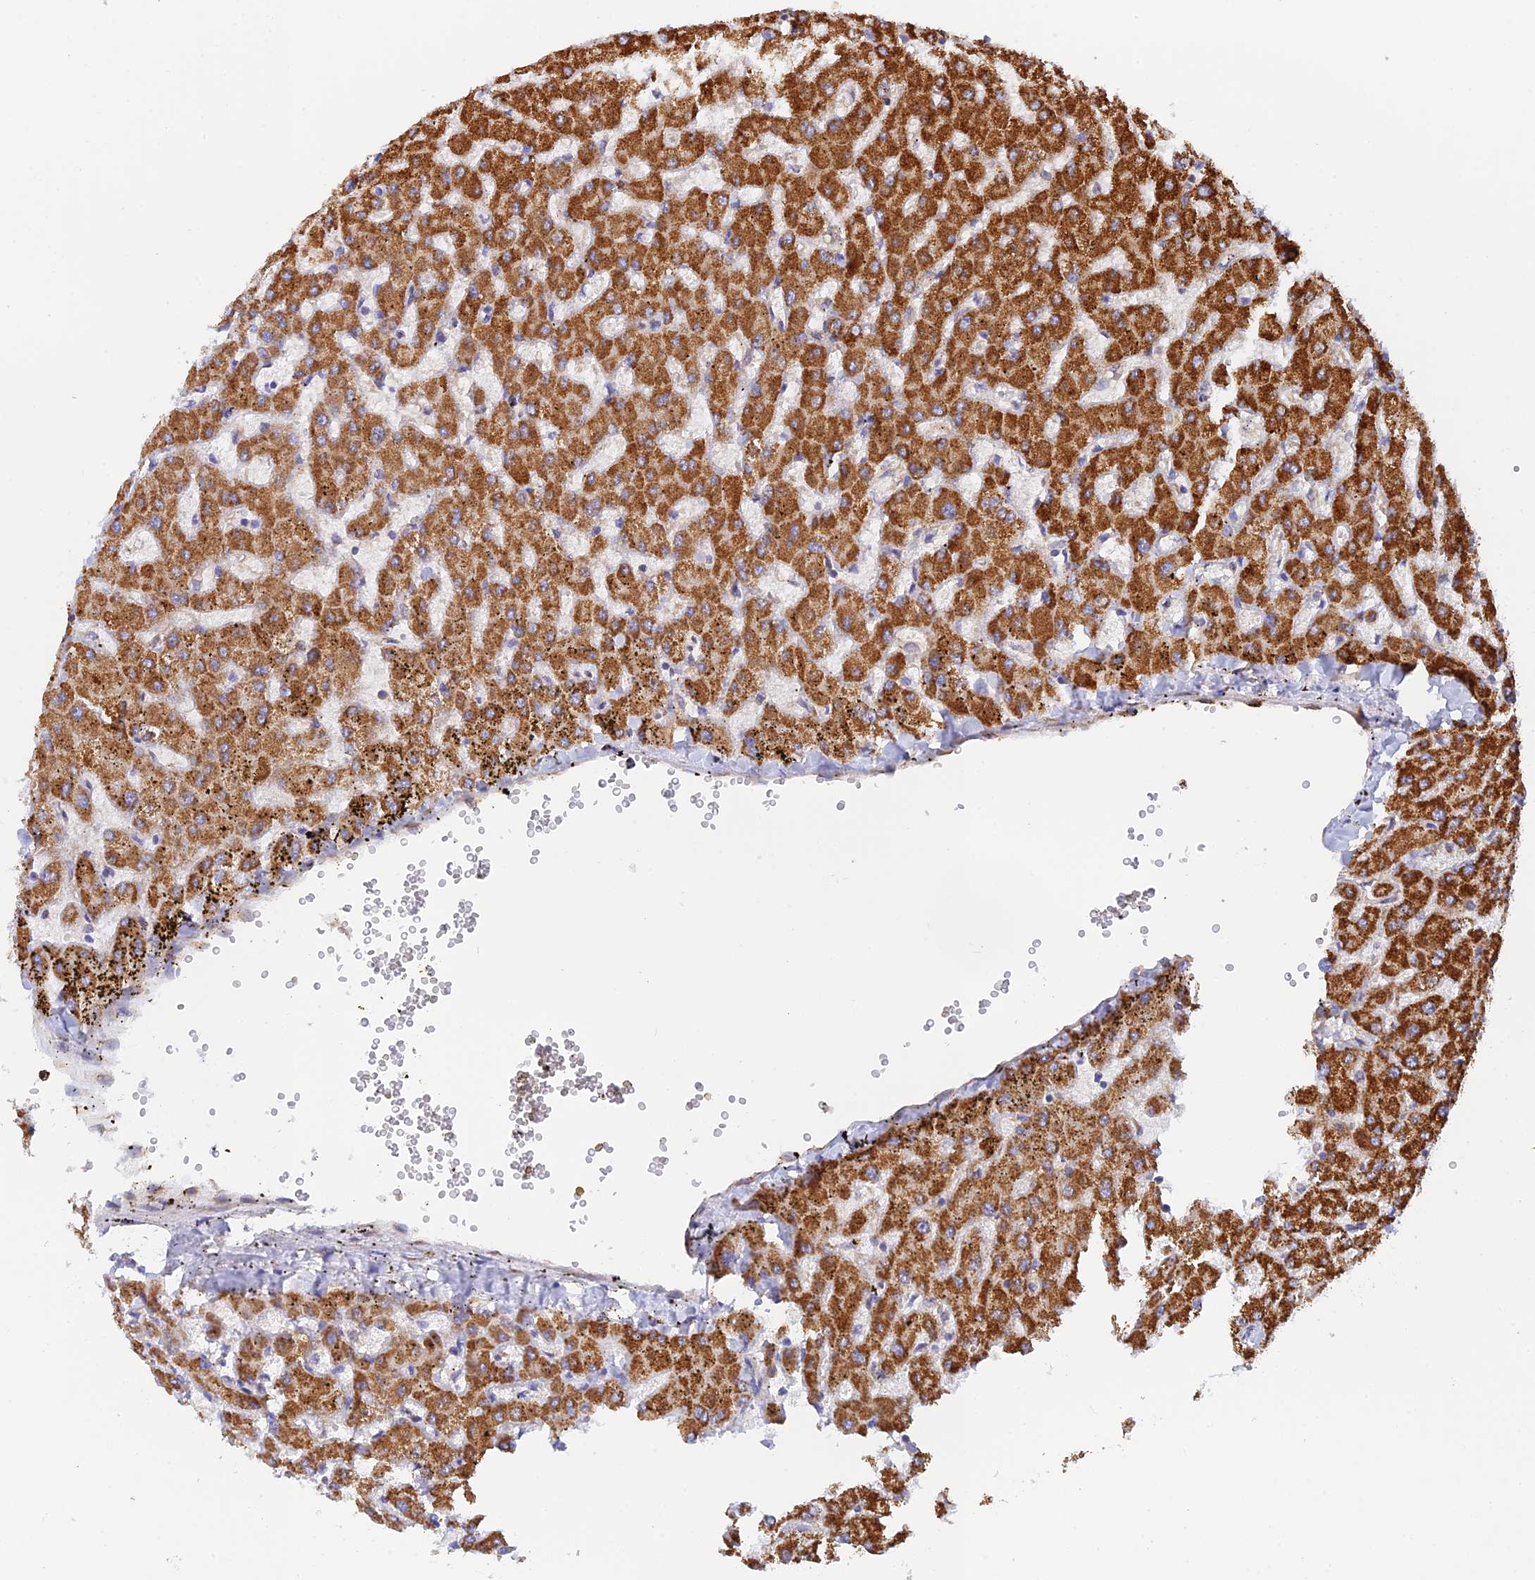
{"staining": {"intensity": "negative", "quantity": "none", "location": "none"}, "tissue": "liver", "cell_type": "Cholangiocytes", "image_type": "normal", "snomed": [{"axis": "morphology", "description": "Normal tissue, NOS"}, {"axis": "topography", "description": "Liver"}], "caption": "An IHC photomicrograph of normal liver is shown. There is no staining in cholangiocytes of liver.", "gene": "RANBP6", "patient": {"sex": "female", "age": 63}}